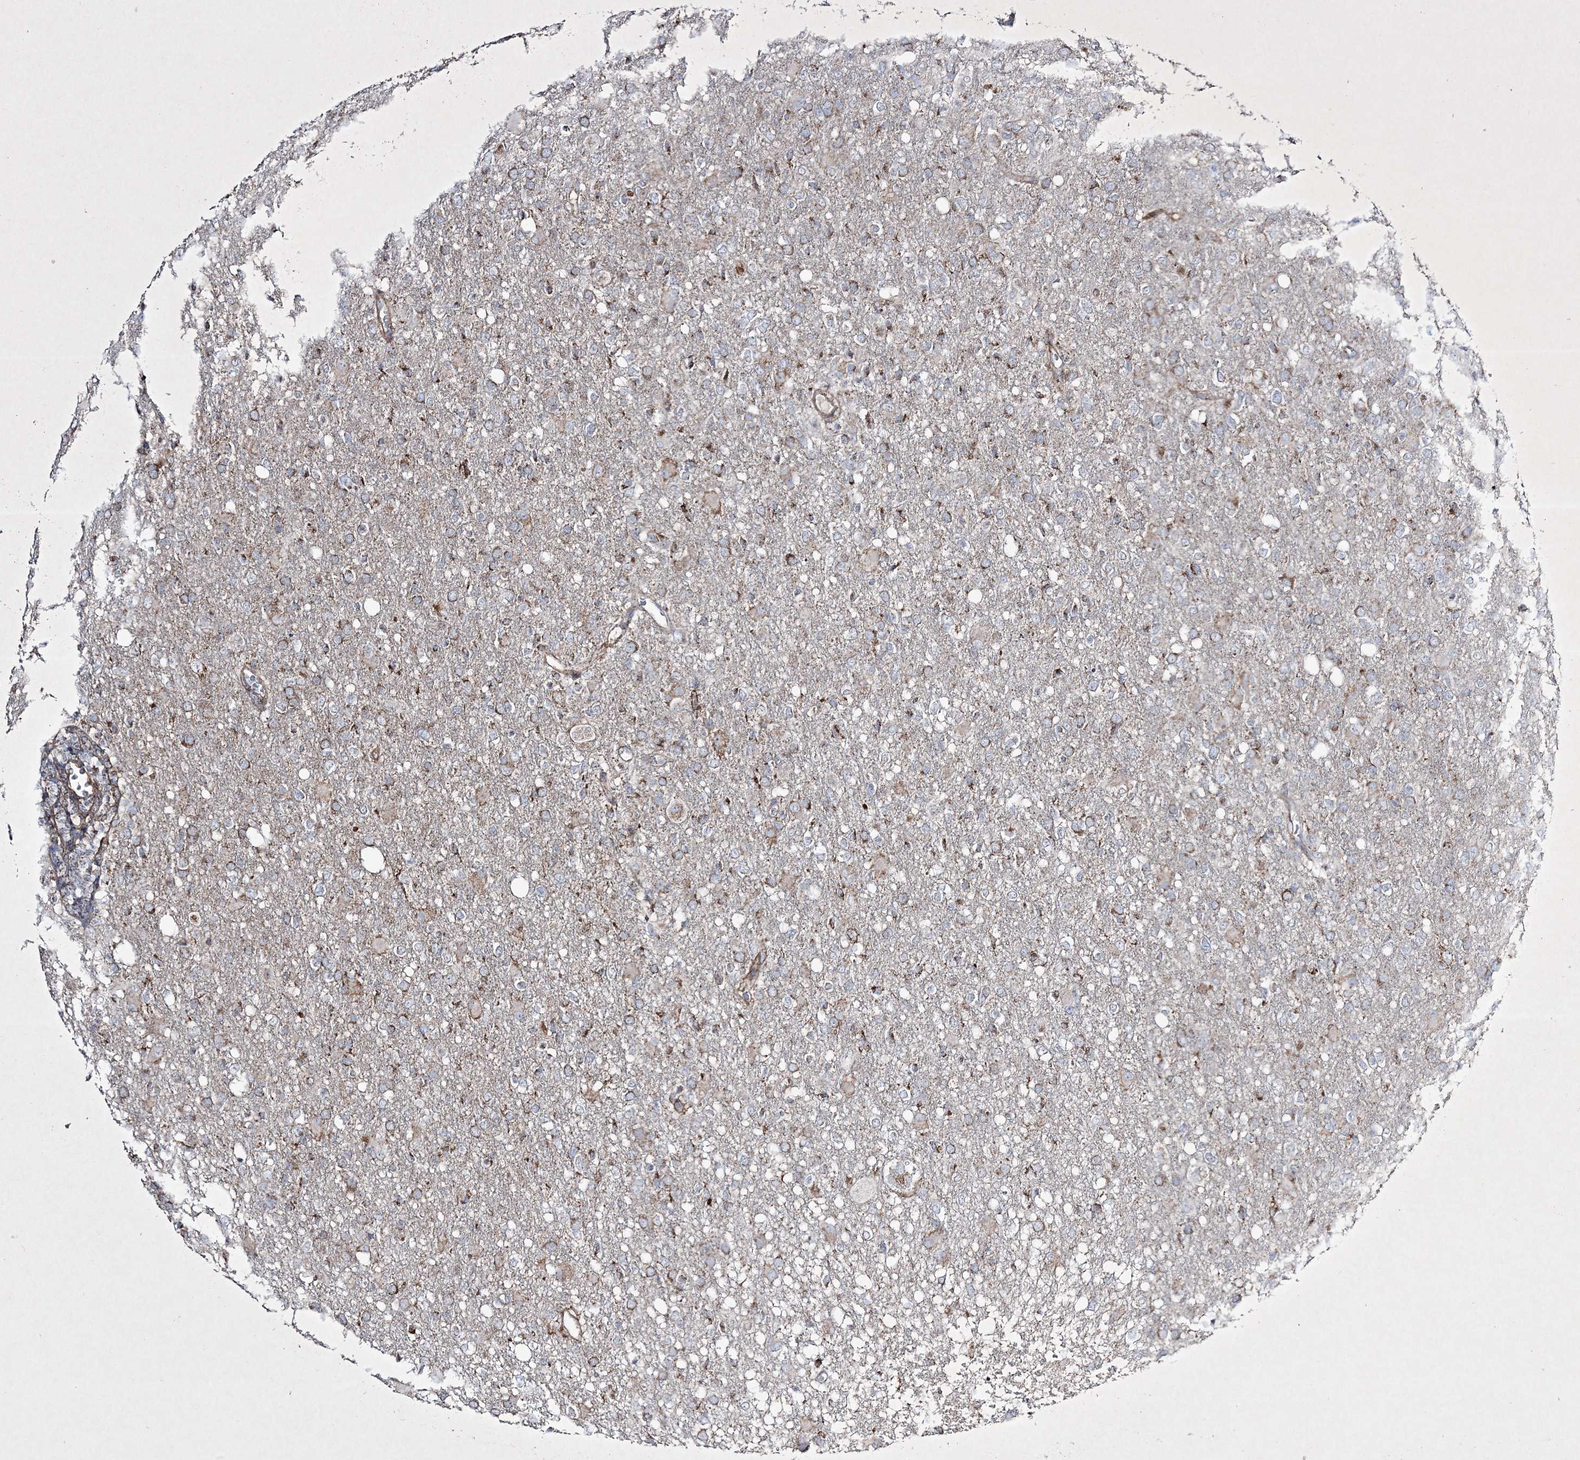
{"staining": {"intensity": "moderate", "quantity": "25%-75%", "location": "cytoplasmic/membranous"}, "tissue": "glioma", "cell_type": "Tumor cells", "image_type": "cancer", "snomed": [{"axis": "morphology", "description": "Glioma, malignant, High grade"}, {"axis": "topography", "description": "Brain"}], "caption": "Immunohistochemical staining of malignant glioma (high-grade) shows medium levels of moderate cytoplasmic/membranous protein expression in about 25%-75% of tumor cells. The protein of interest is shown in brown color, while the nuclei are stained blue.", "gene": "RICTOR", "patient": {"sex": "female", "age": 57}}